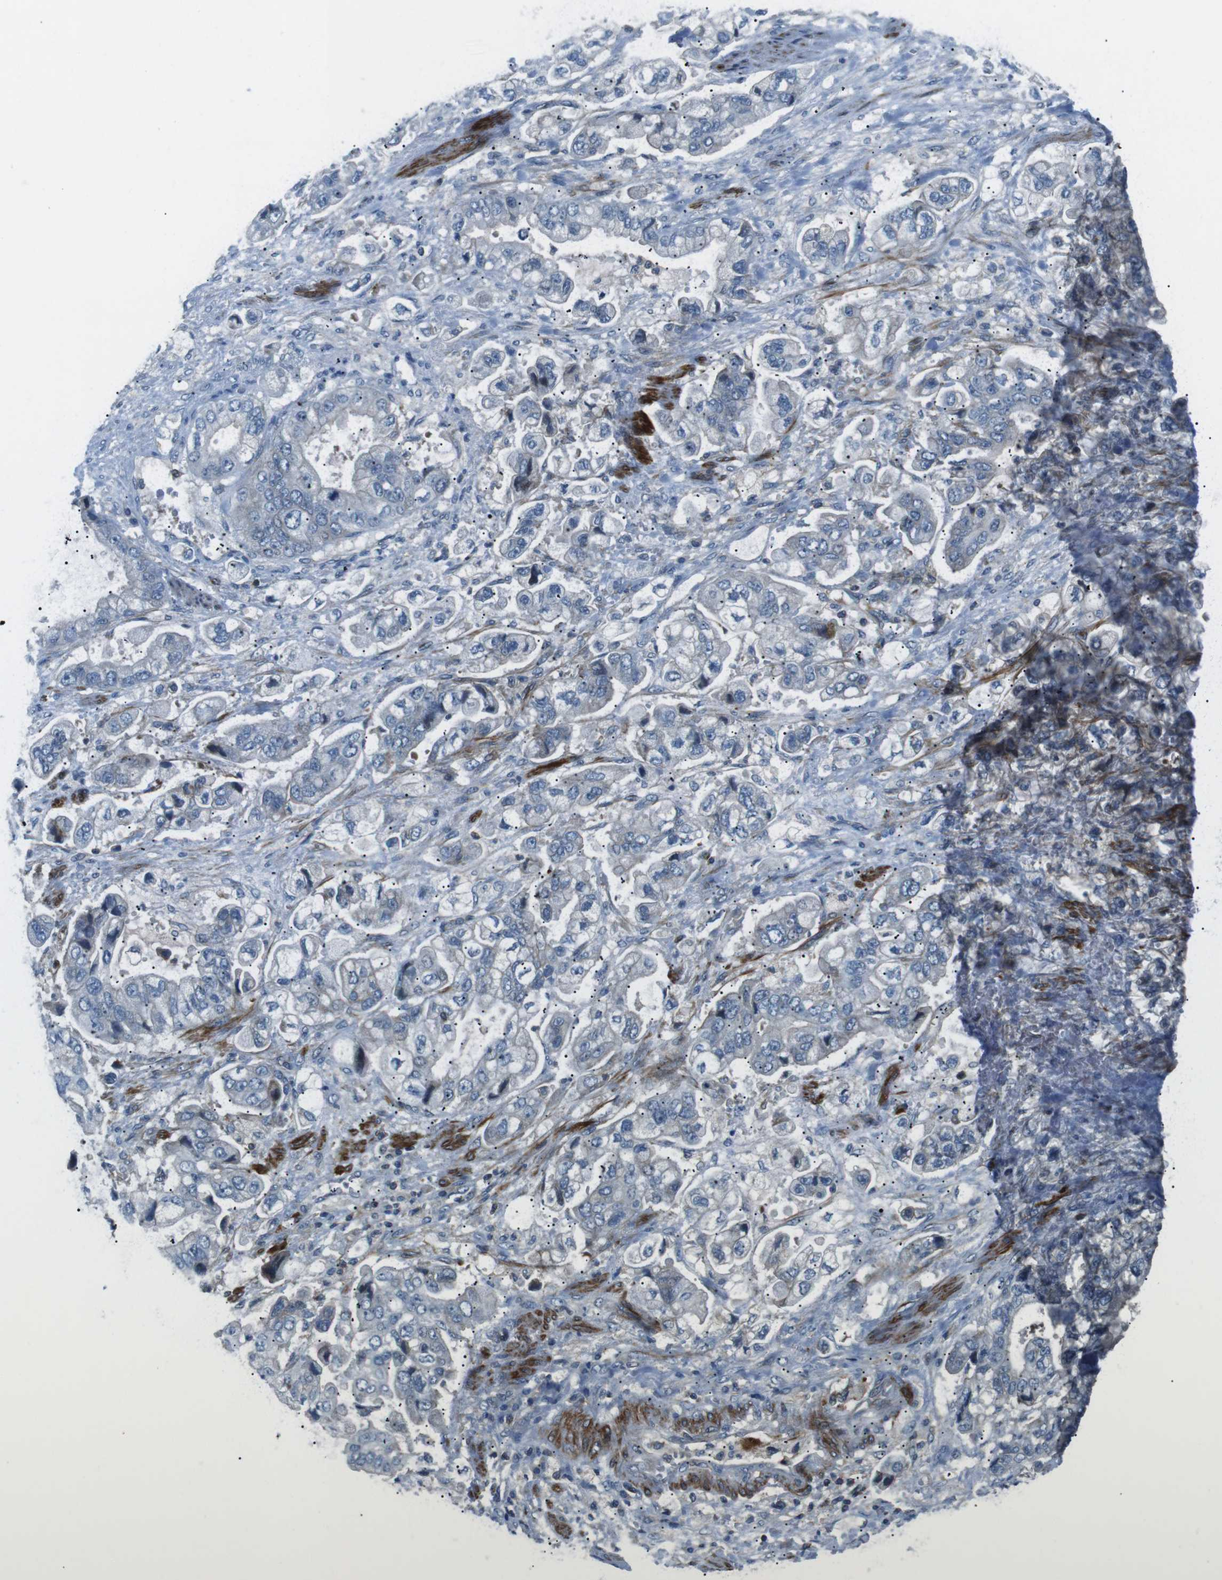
{"staining": {"intensity": "negative", "quantity": "none", "location": "none"}, "tissue": "stomach cancer", "cell_type": "Tumor cells", "image_type": "cancer", "snomed": [{"axis": "morphology", "description": "Normal tissue, NOS"}, {"axis": "morphology", "description": "Adenocarcinoma, NOS"}, {"axis": "topography", "description": "Stomach"}], "caption": "Immunohistochemistry histopathology image of neoplastic tissue: human adenocarcinoma (stomach) stained with DAB (3,3'-diaminobenzidine) reveals no significant protein positivity in tumor cells.", "gene": "ARVCF", "patient": {"sex": "male", "age": 62}}